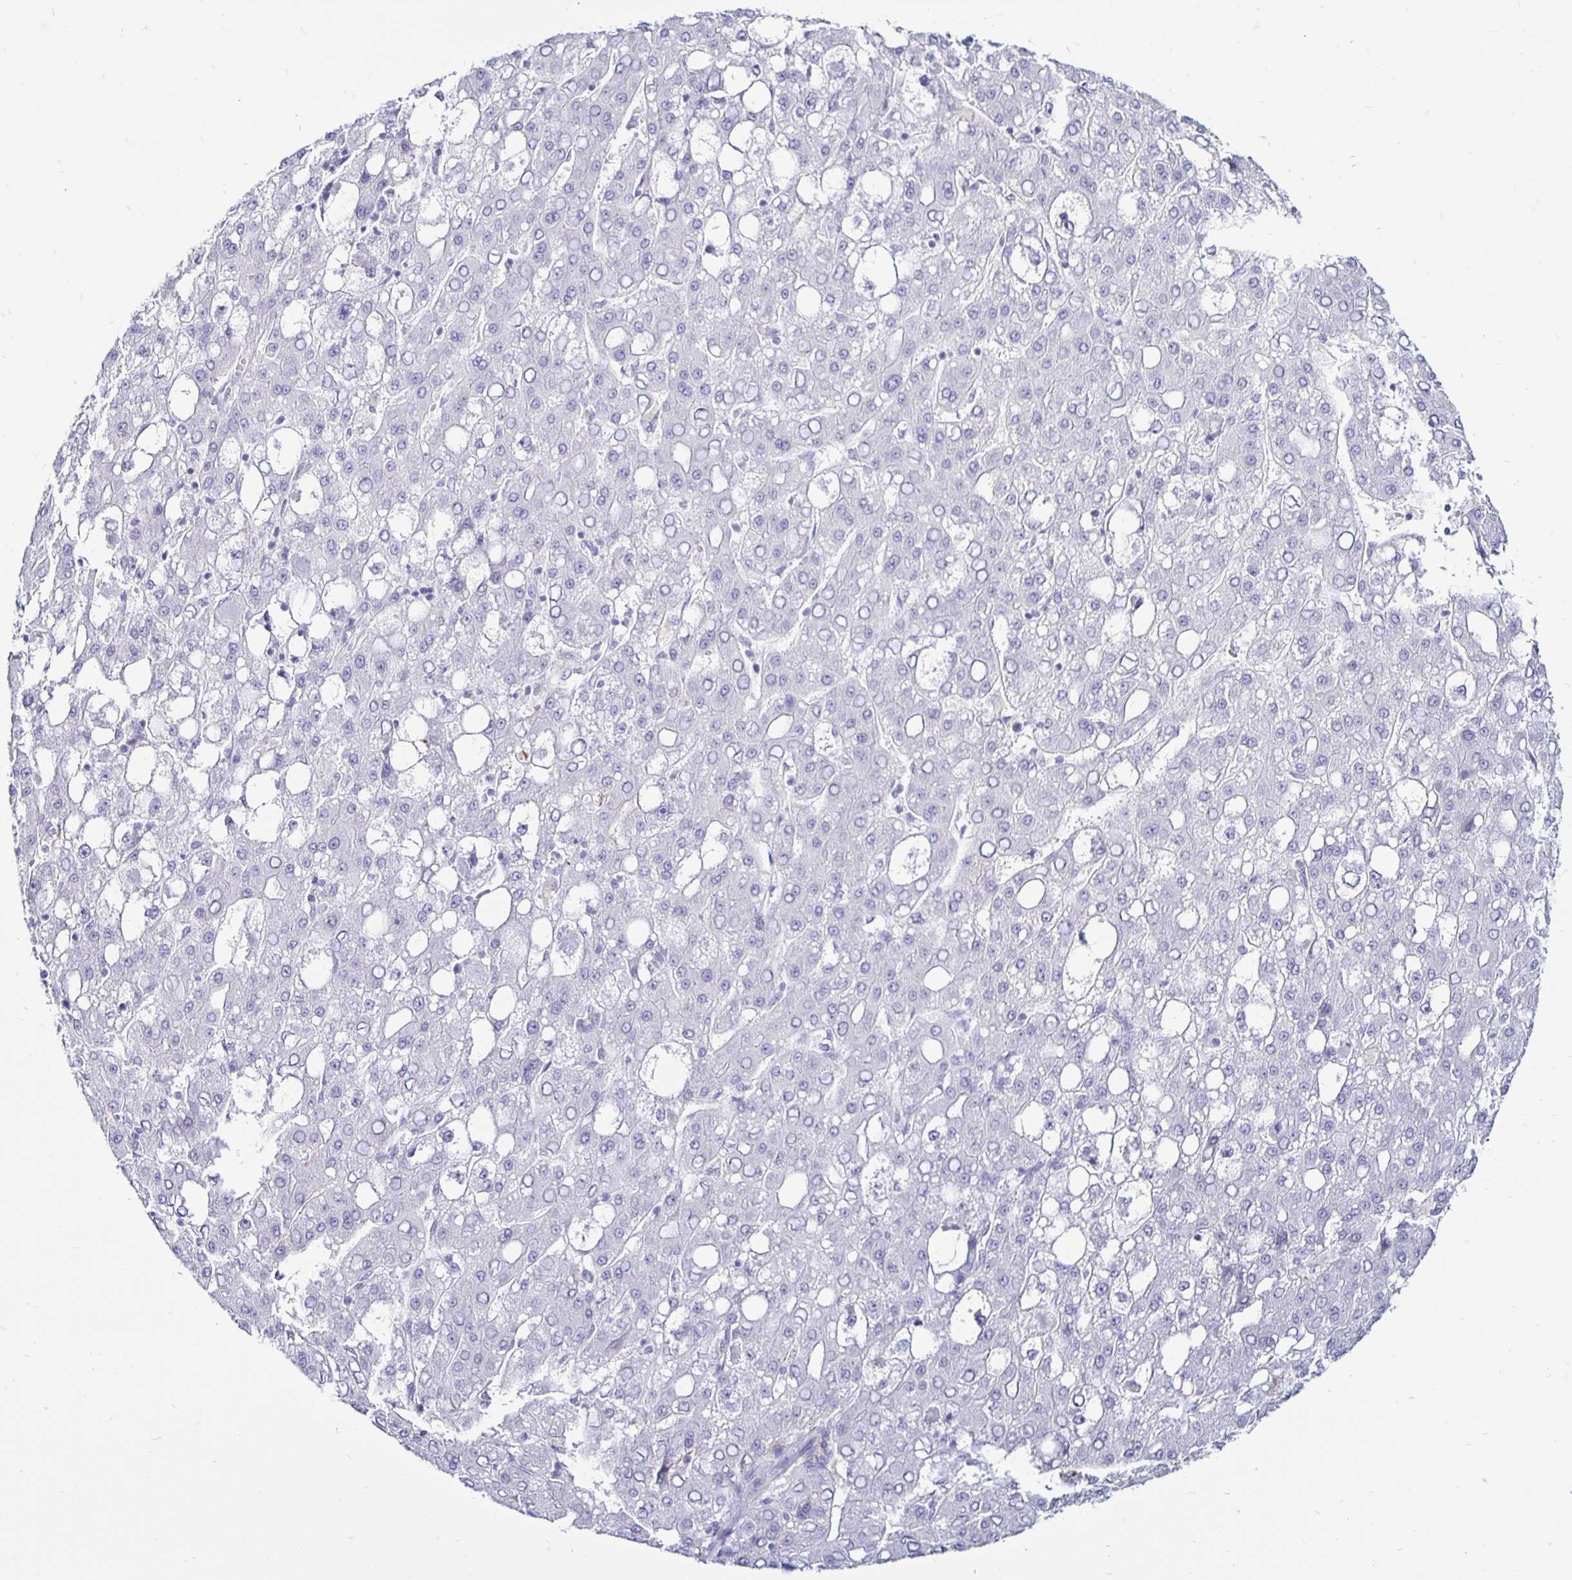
{"staining": {"intensity": "negative", "quantity": "none", "location": "none"}, "tissue": "liver cancer", "cell_type": "Tumor cells", "image_type": "cancer", "snomed": [{"axis": "morphology", "description": "Carcinoma, Hepatocellular, NOS"}, {"axis": "topography", "description": "Liver"}], "caption": "This is a photomicrograph of IHC staining of liver hepatocellular carcinoma, which shows no expression in tumor cells. (IHC, brightfield microscopy, high magnification).", "gene": "TIMP1", "patient": {"sex": "male", "age": 65}}